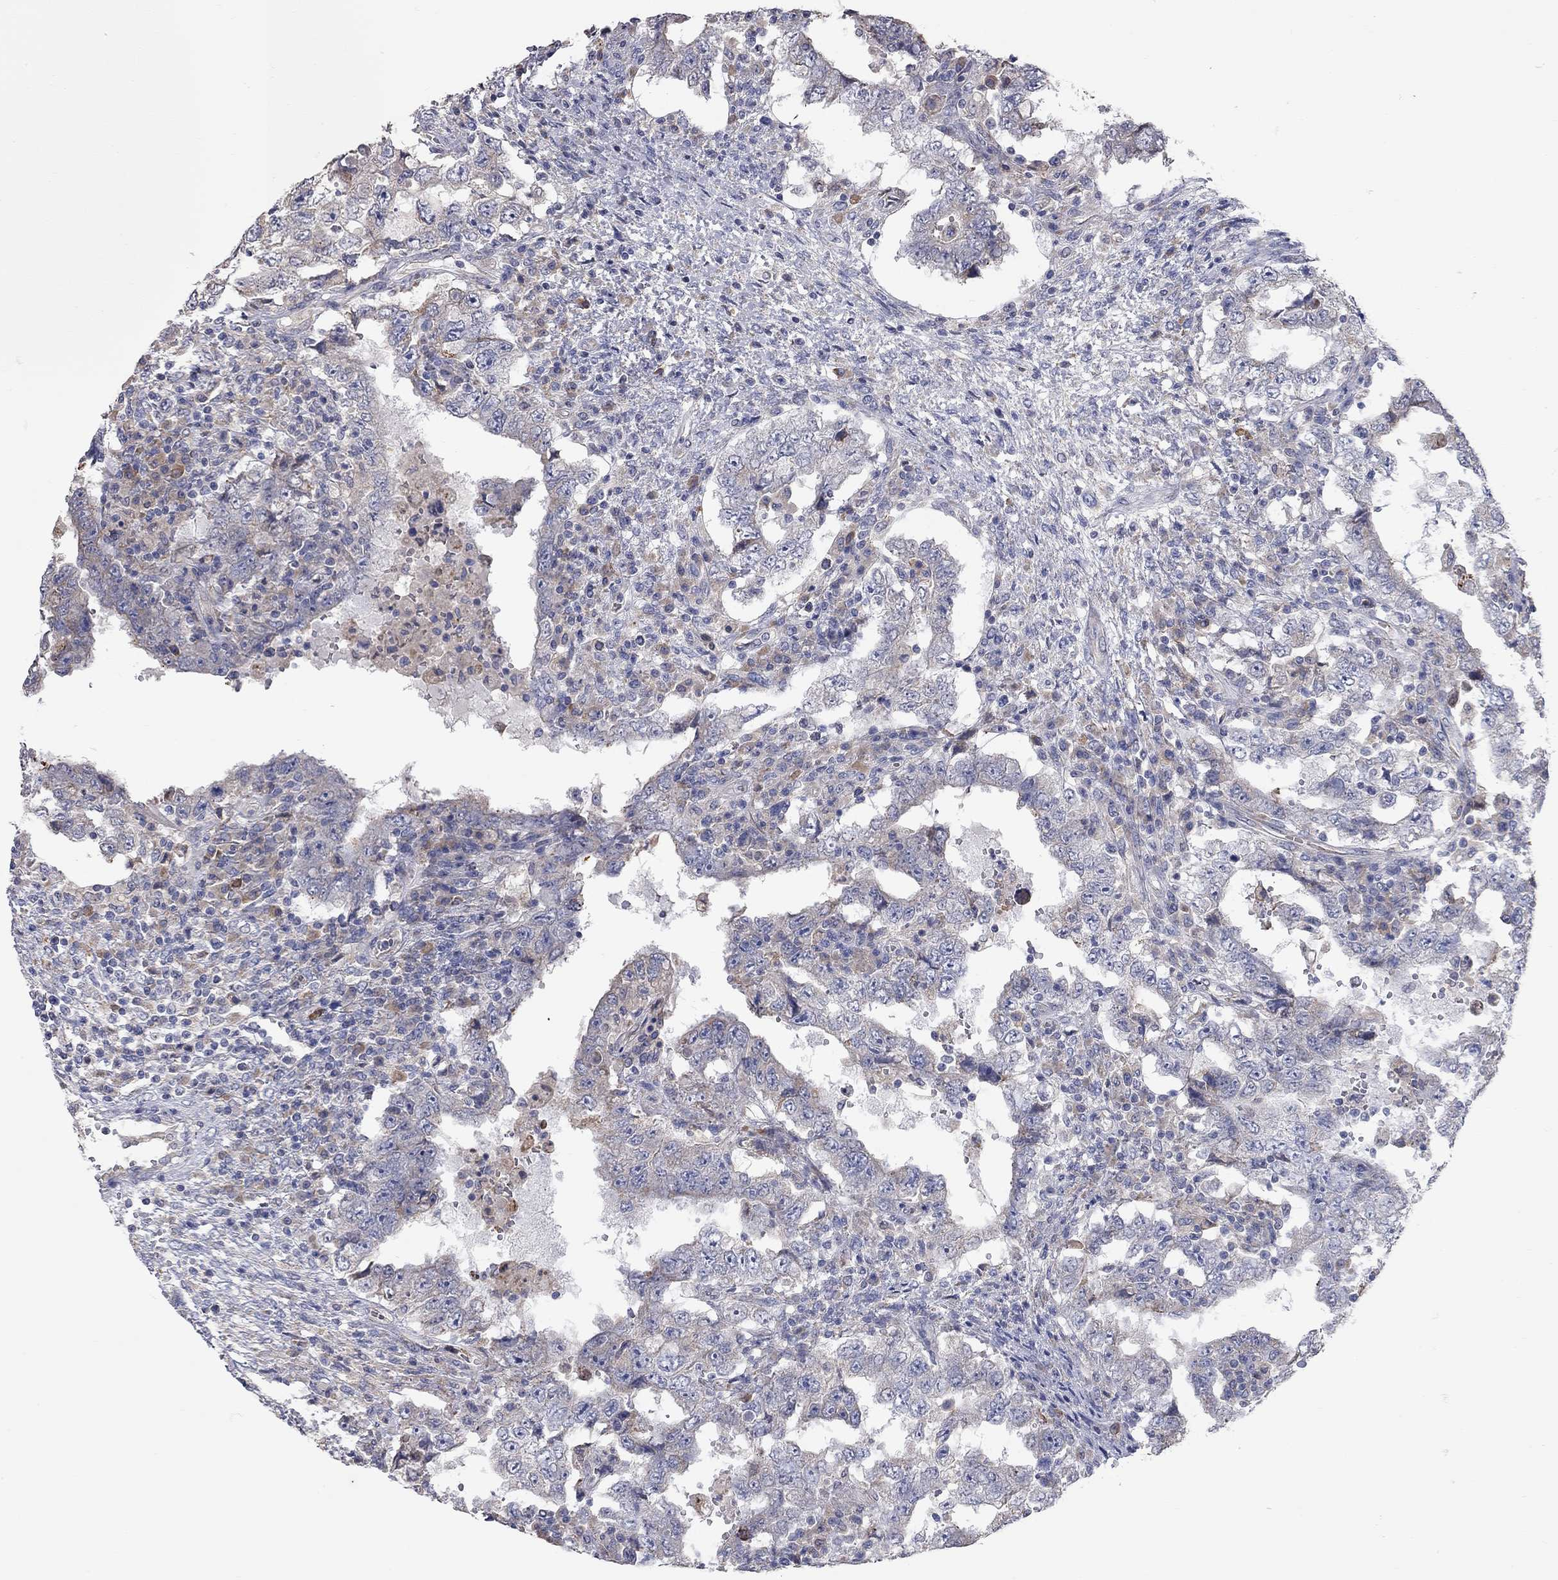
{"staining": {"intensity": "negative", "quantity": "none", "location": "none"}, "tissue": "testis cancer", "cell_type": "Tumor cells", "image_type": "cancer", "snomed": [{"axis": "morphology", "description": "Carcinoma, Embryonal, NOS"}, {"axis": "topography", "description": "Testis"}], "caption": "Immunohistochemistry (IHC) micrograph of testis cancer (embryonal carcinoma) stained for a protein (brown), which demonstrates no positivity in tumor cells.", "gene": "XAGE2", "patient": {"sex": "male", "age": 26}}